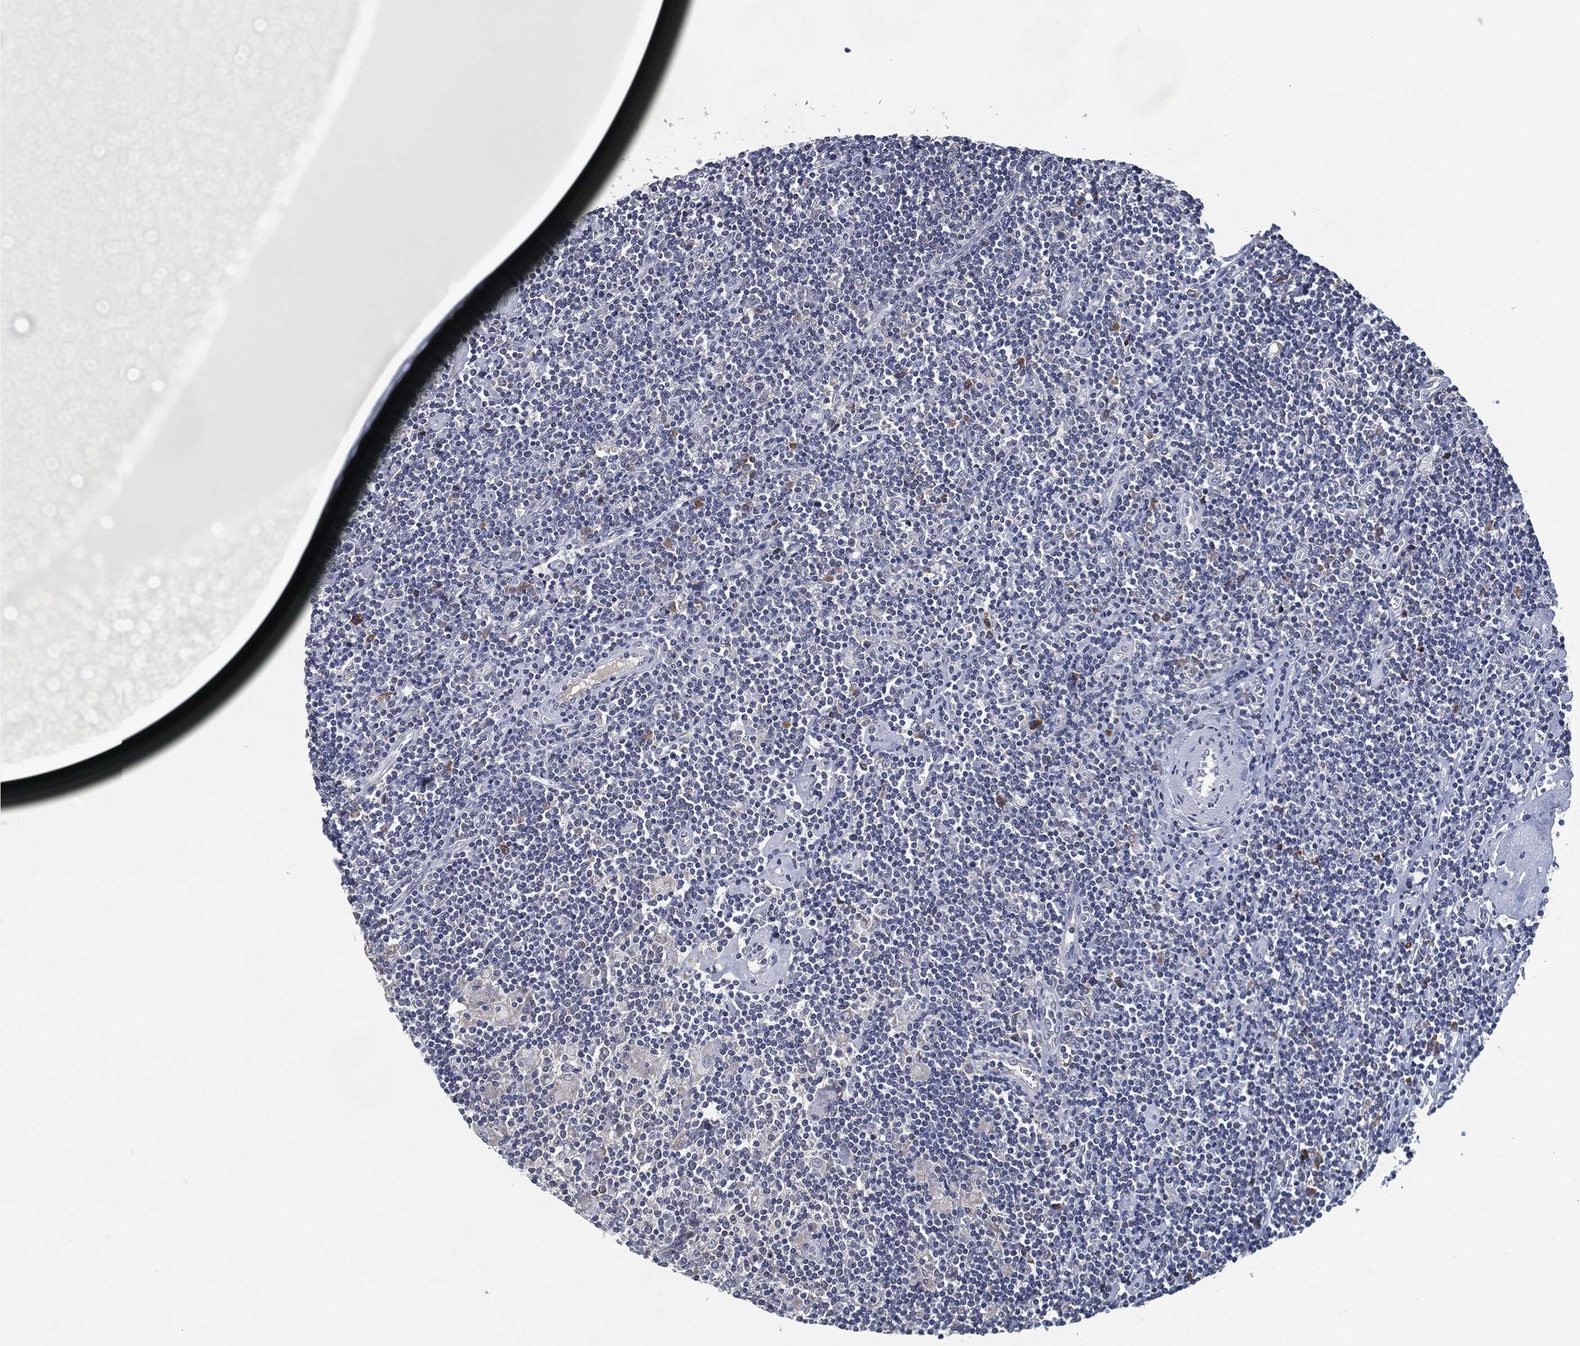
{"staining": {"intensity": "negative", "quantity": "none", "location": "none"}, "tissue": "lymphoma", "cell_type": "Tumor cells", "image_type": "cancer", "snomed": [{"axis": "morphology", "description": "Hodgkin's disease, NOS"}, {"axis": "topography", "description": "Lymph node"}], "caption": "Tumor cells show no significant positivity in lymphoma. (Immunohistochemistry (ihc), brightfield microscopy, high magnification).", "gene": "IL2RG", "patient": {"sex": "male", "age": 40}}